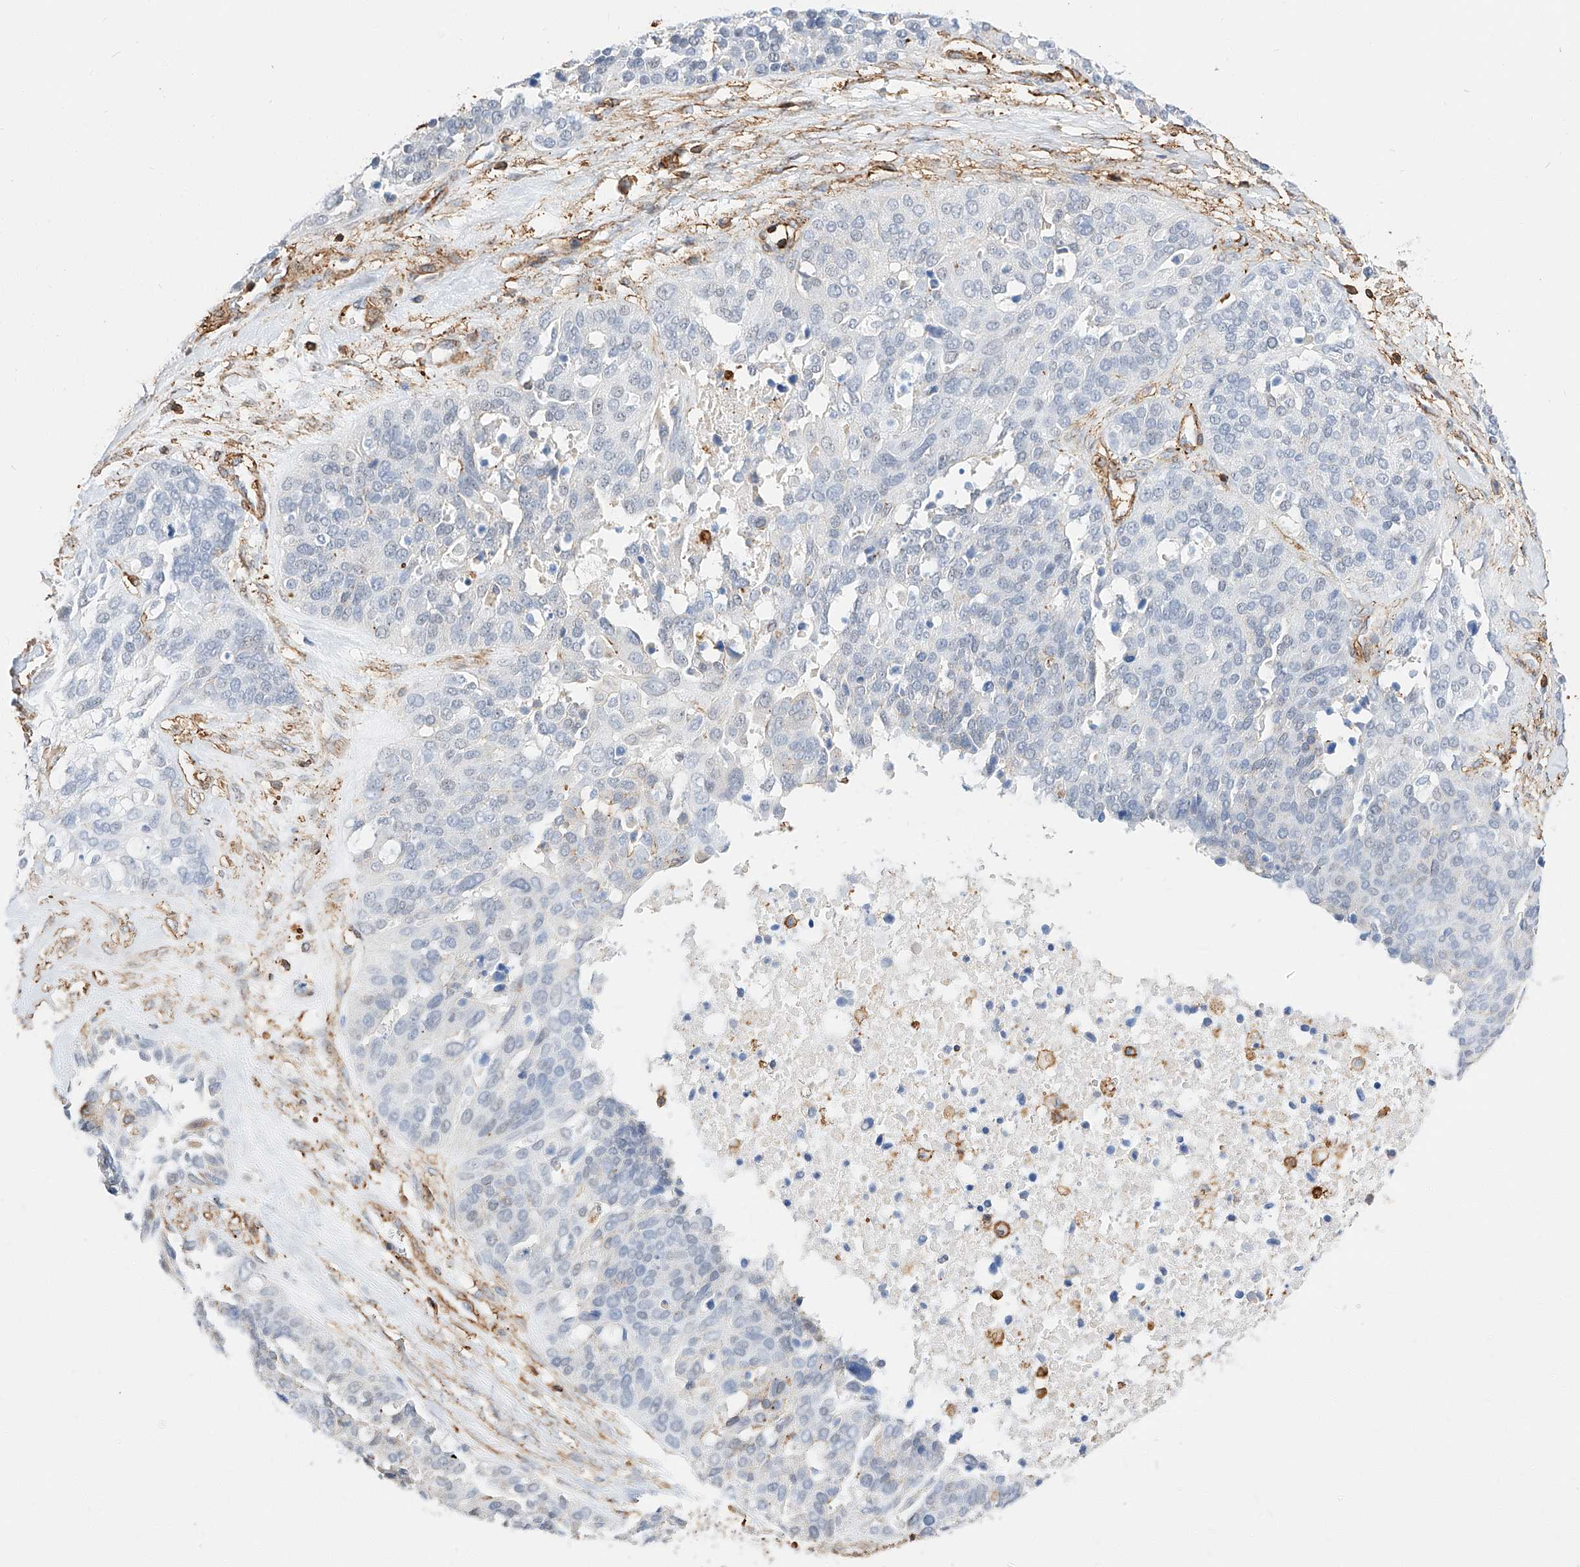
{"staining": {"intensity": "negative", "quantity": "none", "location": "none"}, "tissue": "ovarian cancer", "cell_type": "Tumor cells", "image_type": "cancer", "snomed": [{"axis": "morphology", "description": "Cystadenocarcinoma, serous, NOS"}, {"axis": "topography", "description": "Ovary"}], "caption": "Immunohistochemistry (IHC) micrograph of neoplastic tissue: ovarian cancer (serous cystadenocarcinoma) stained with DAB reveals no significant protein staining in tumor cells. (DAB immunohistochemistry with hematoxylin counter stain).", "gene": "WFS1", "patient": {"sex": "female", "age": 44}}